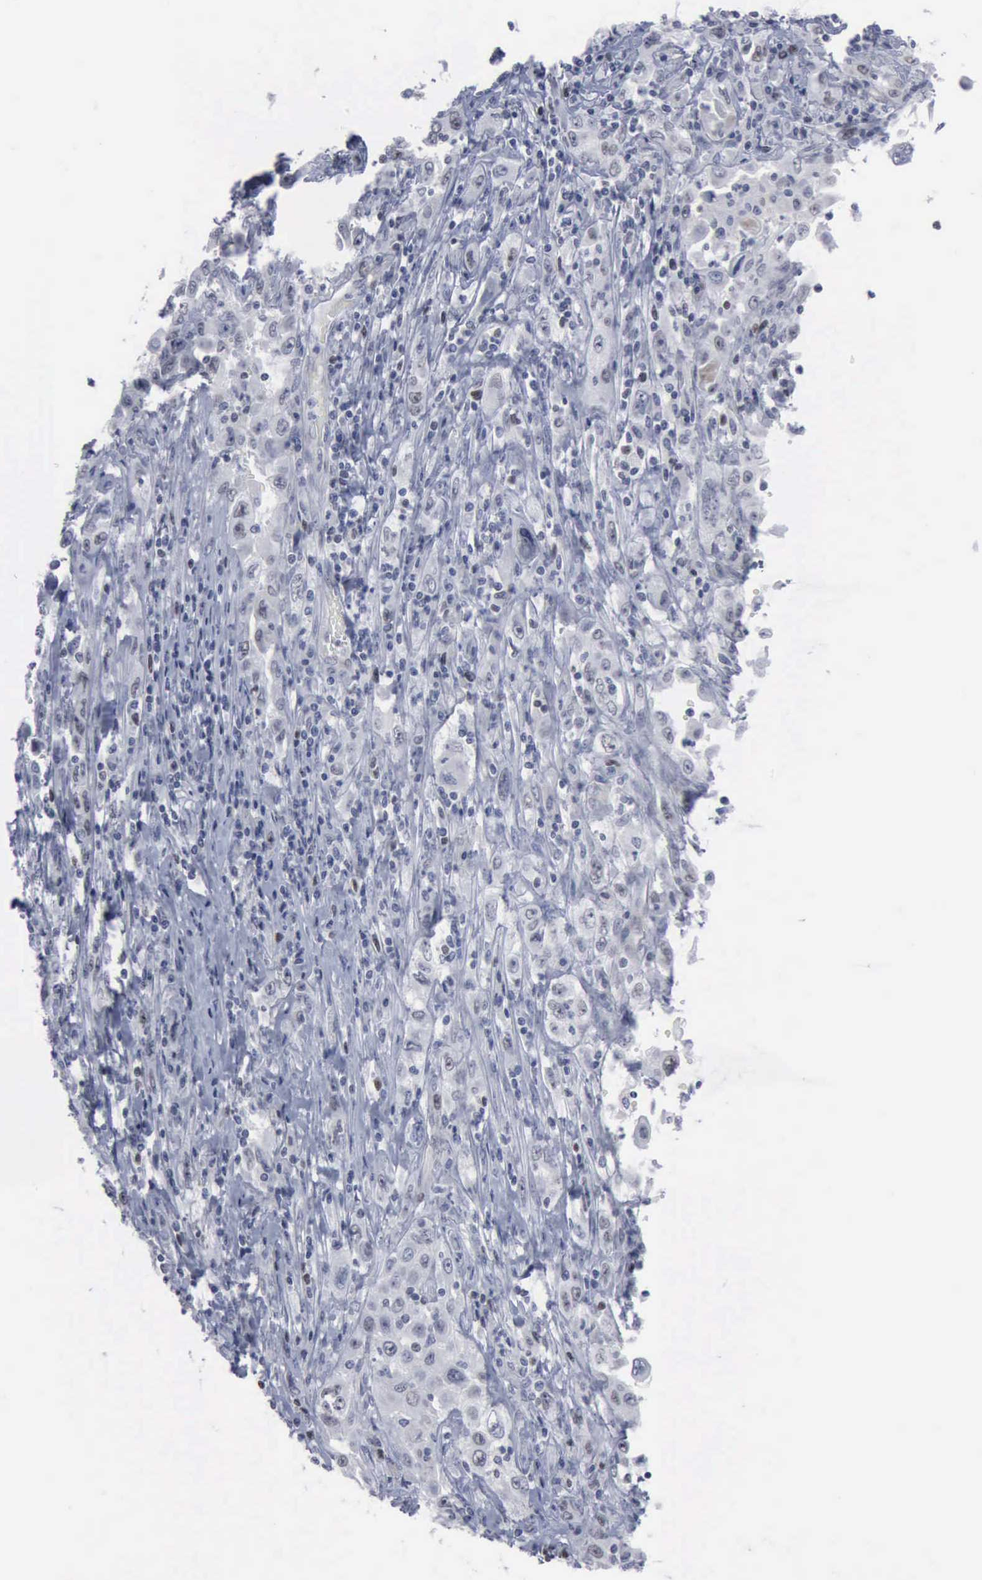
{"staining": {"intensity": "negative", "quantity": "none", "location": "none"}, "tissue": "pancreatic cancer", "cell_type": "Tumor cells", "image_type": "cancer", "snomed": [{"axis": "morphology", "description": "Adenocarcinoma, NOS"}, {"axis": "topography", "description": "Pancreas"}], "caption": "Immunohistochemistry image of pancreatic cancer (adenocarcinoma) stained for a protein (brown), which reveals no positivity in tumor cells.", "gene": "MCM5", "patient": {"sex": "male", "age": 70}}